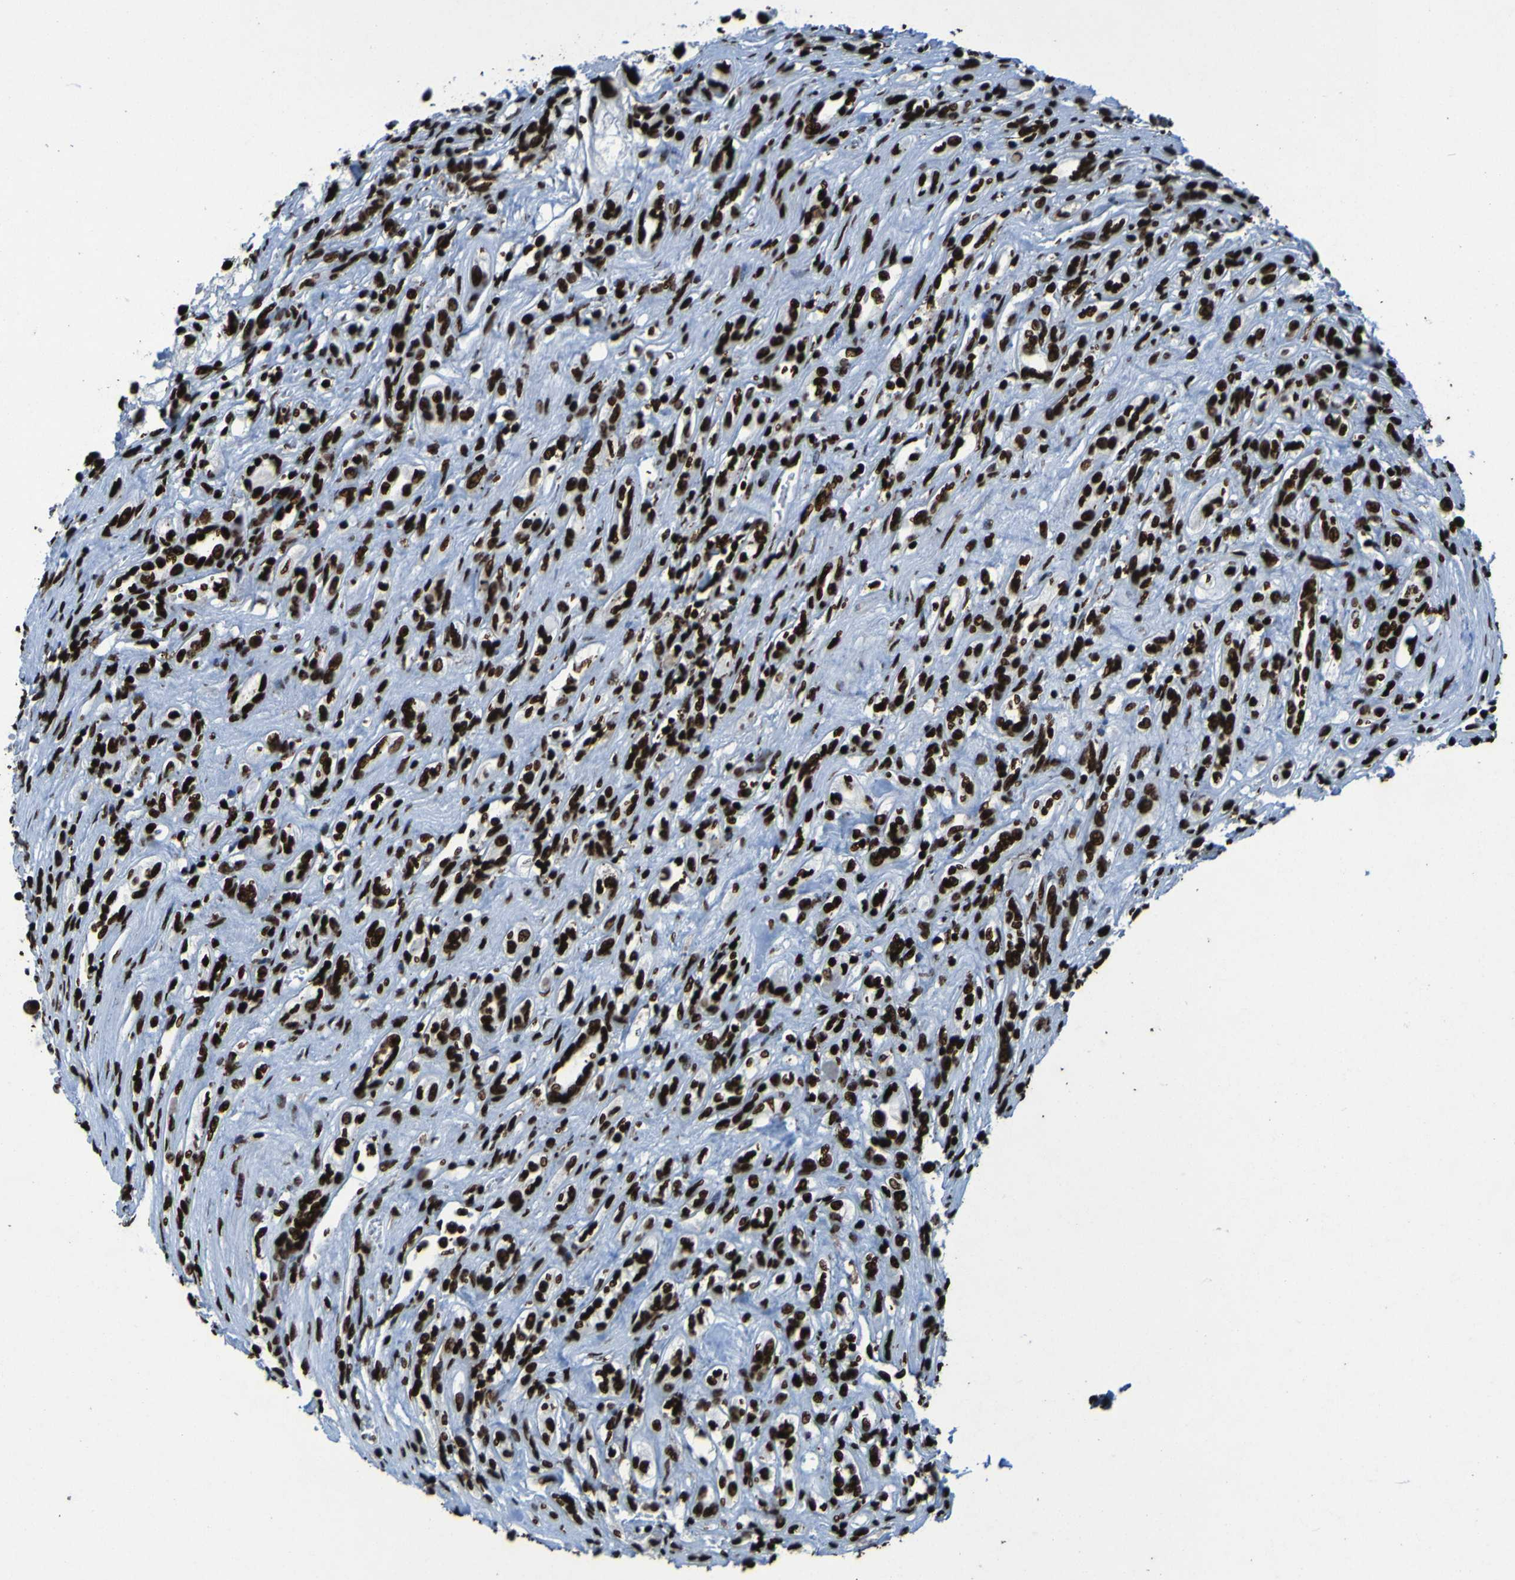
{"staining": {"intensity": "strong", "quantity": ">75%", "location": "nuclear"}, "tissue": "renal cancer", "cell_type": "Tumor cells", "image_type": "cancer", "snomed": [{"axis": "morphology", "description": "Adenocarcinoma, NOS"}, {"axis": "topography", "description": "Kidney"}], "caption": "Immunohistochemistry histopathology image of human renal cancer (adenocarcinoma) stained for a protein (brown), which demonstrates high levels of strong nuclear positivity in approximately >75% of tumor cells.", "gene": "NPM1", "patient": {"sex": "female", "age": 70}}